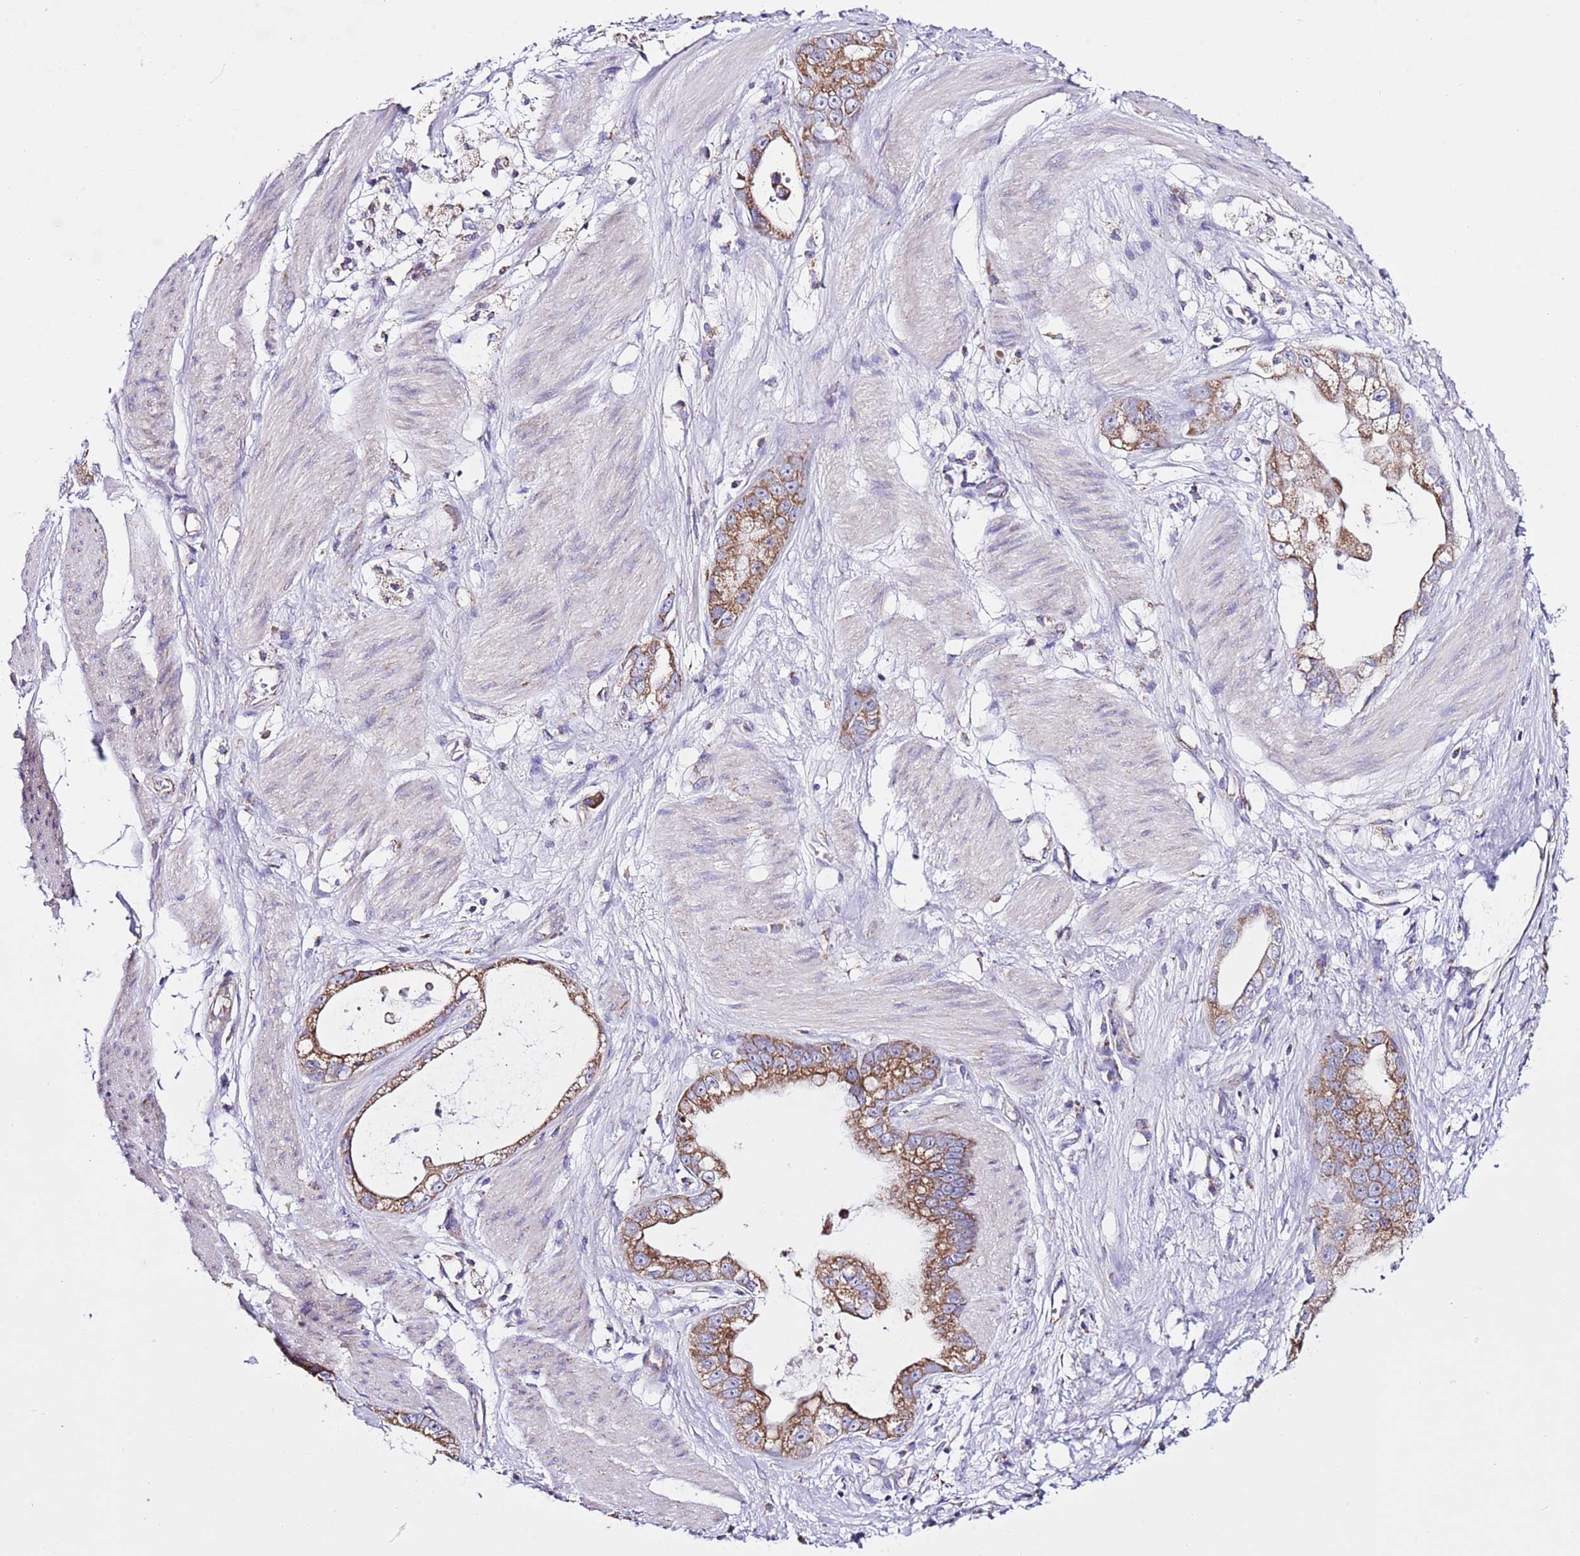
{"staining": {"intensity": "moderate", "quantity": ">75%", "location": "cytoplasmic/membranous"}, "tissue": "stomach cancer", "cell_type": "Tumor cells", "image_type": "cancer", "snomed": [{"axis": "morphology", "description": "Adenocarcinoma, NOS"}, {"axis": "topography", "description": "Stomach"}], "caption": "Brown immunohistochemical staining in adenocarcinoma (stomach) shows moderate cytoplasmic/membranous staining in approximately >75% of tumor cells.", "gene": "TEKTIP1", "patient": {"sex": "male", "age": 55}}